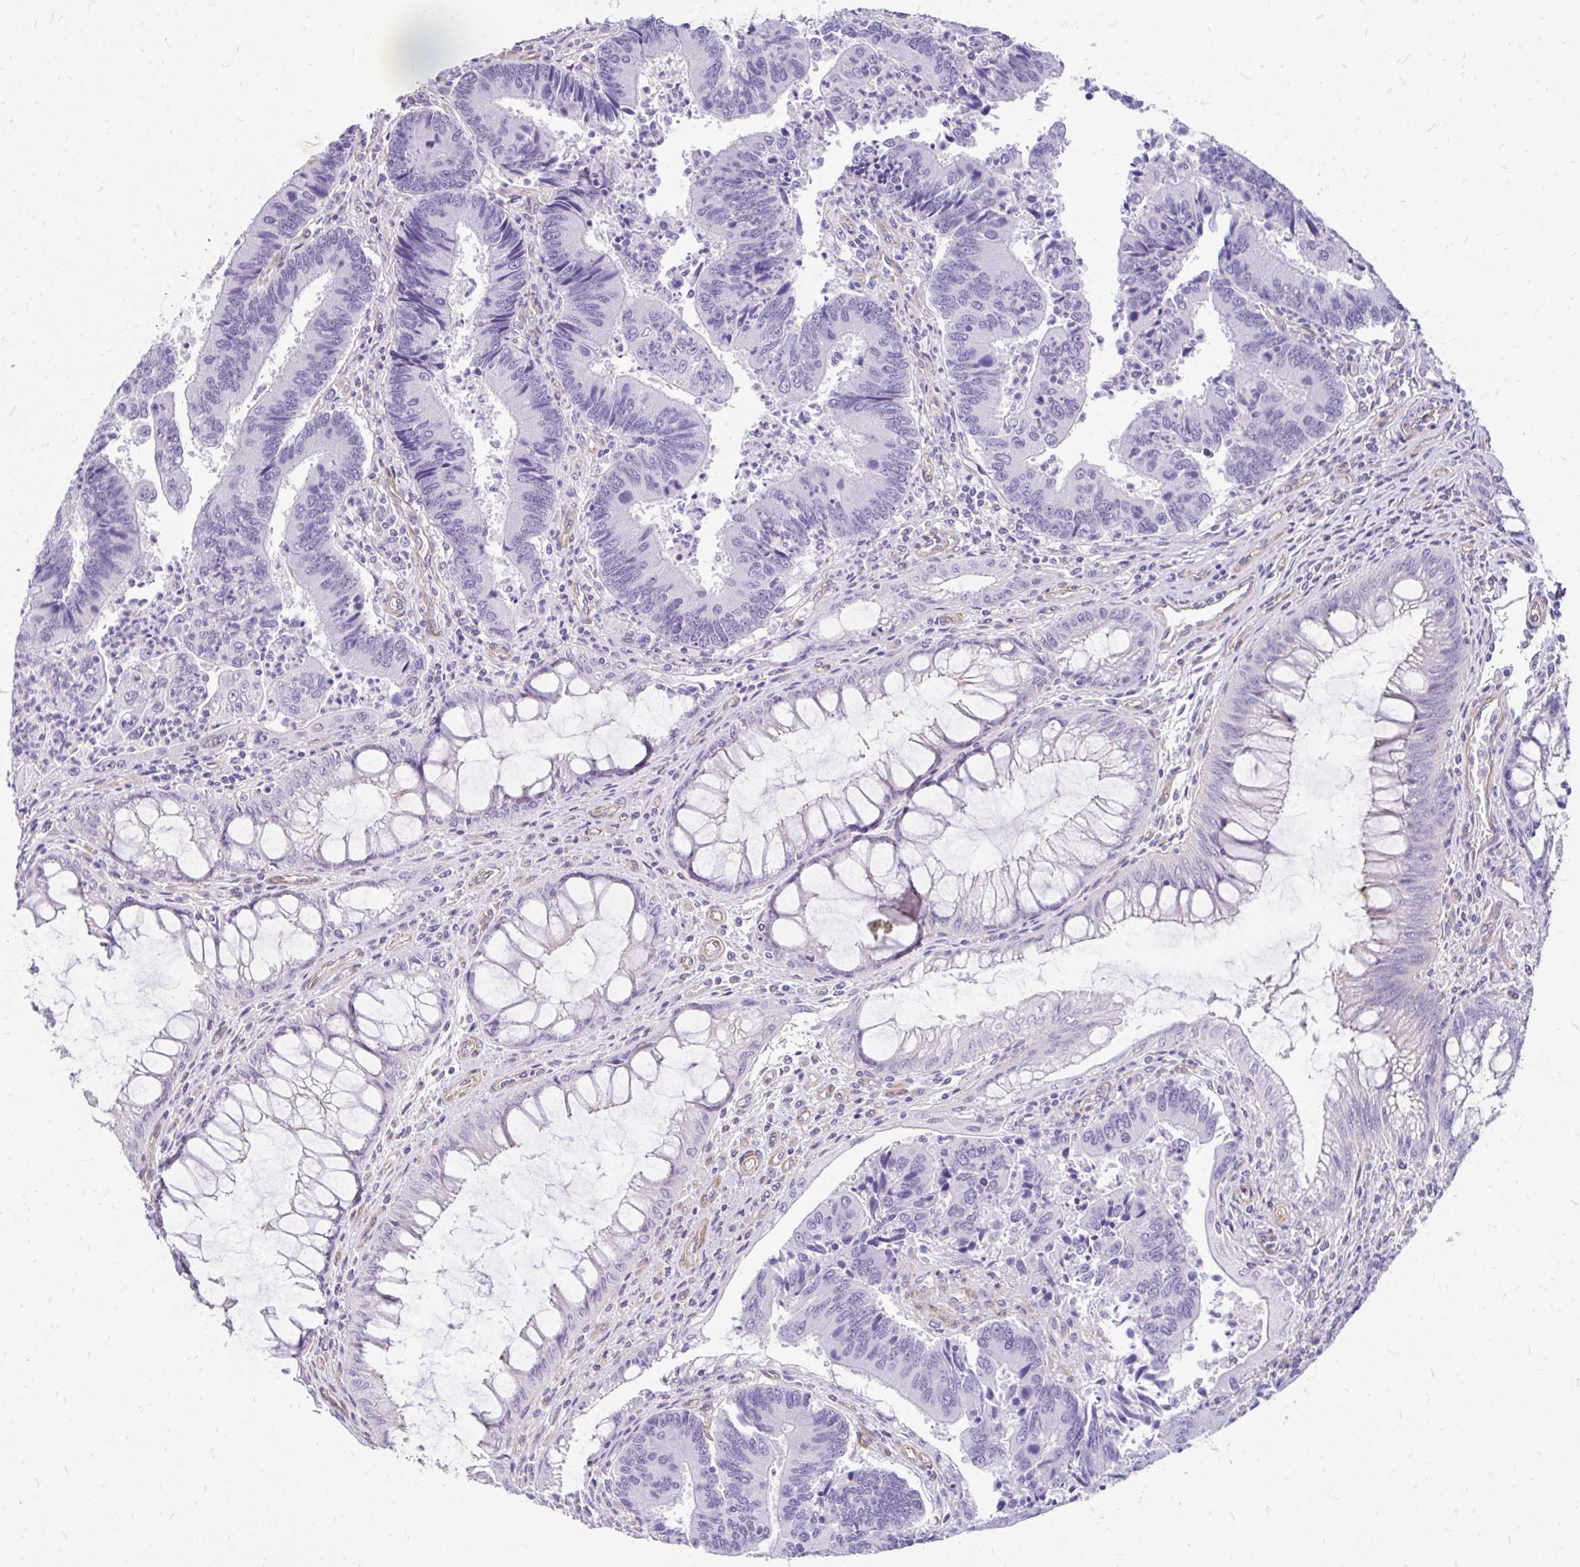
{"staining": {"intensity": "negative", "quantity": "none", "location": "none"}, "tissue": "colorectal cancer", "cell_type": "Tumor cells", "image_type": "cancer", "snomed": [{"axis": "morphology", "description": "Adenocarcinoma, NOS"}, {"axis": "topography", "description": "Colon"}], "caption": "There is no significant staining in tumor cells of adenocarcinoma (colorectal). (Stains: DAB (3,3'-diaminobenzidine) immunohistochemistry (IHC) with hematoxylin counter stain, Microscopy: brightfield microscopy at high magnification).", "gene": "FAM83C", "patient": {"sex": "female", "age": 67}}